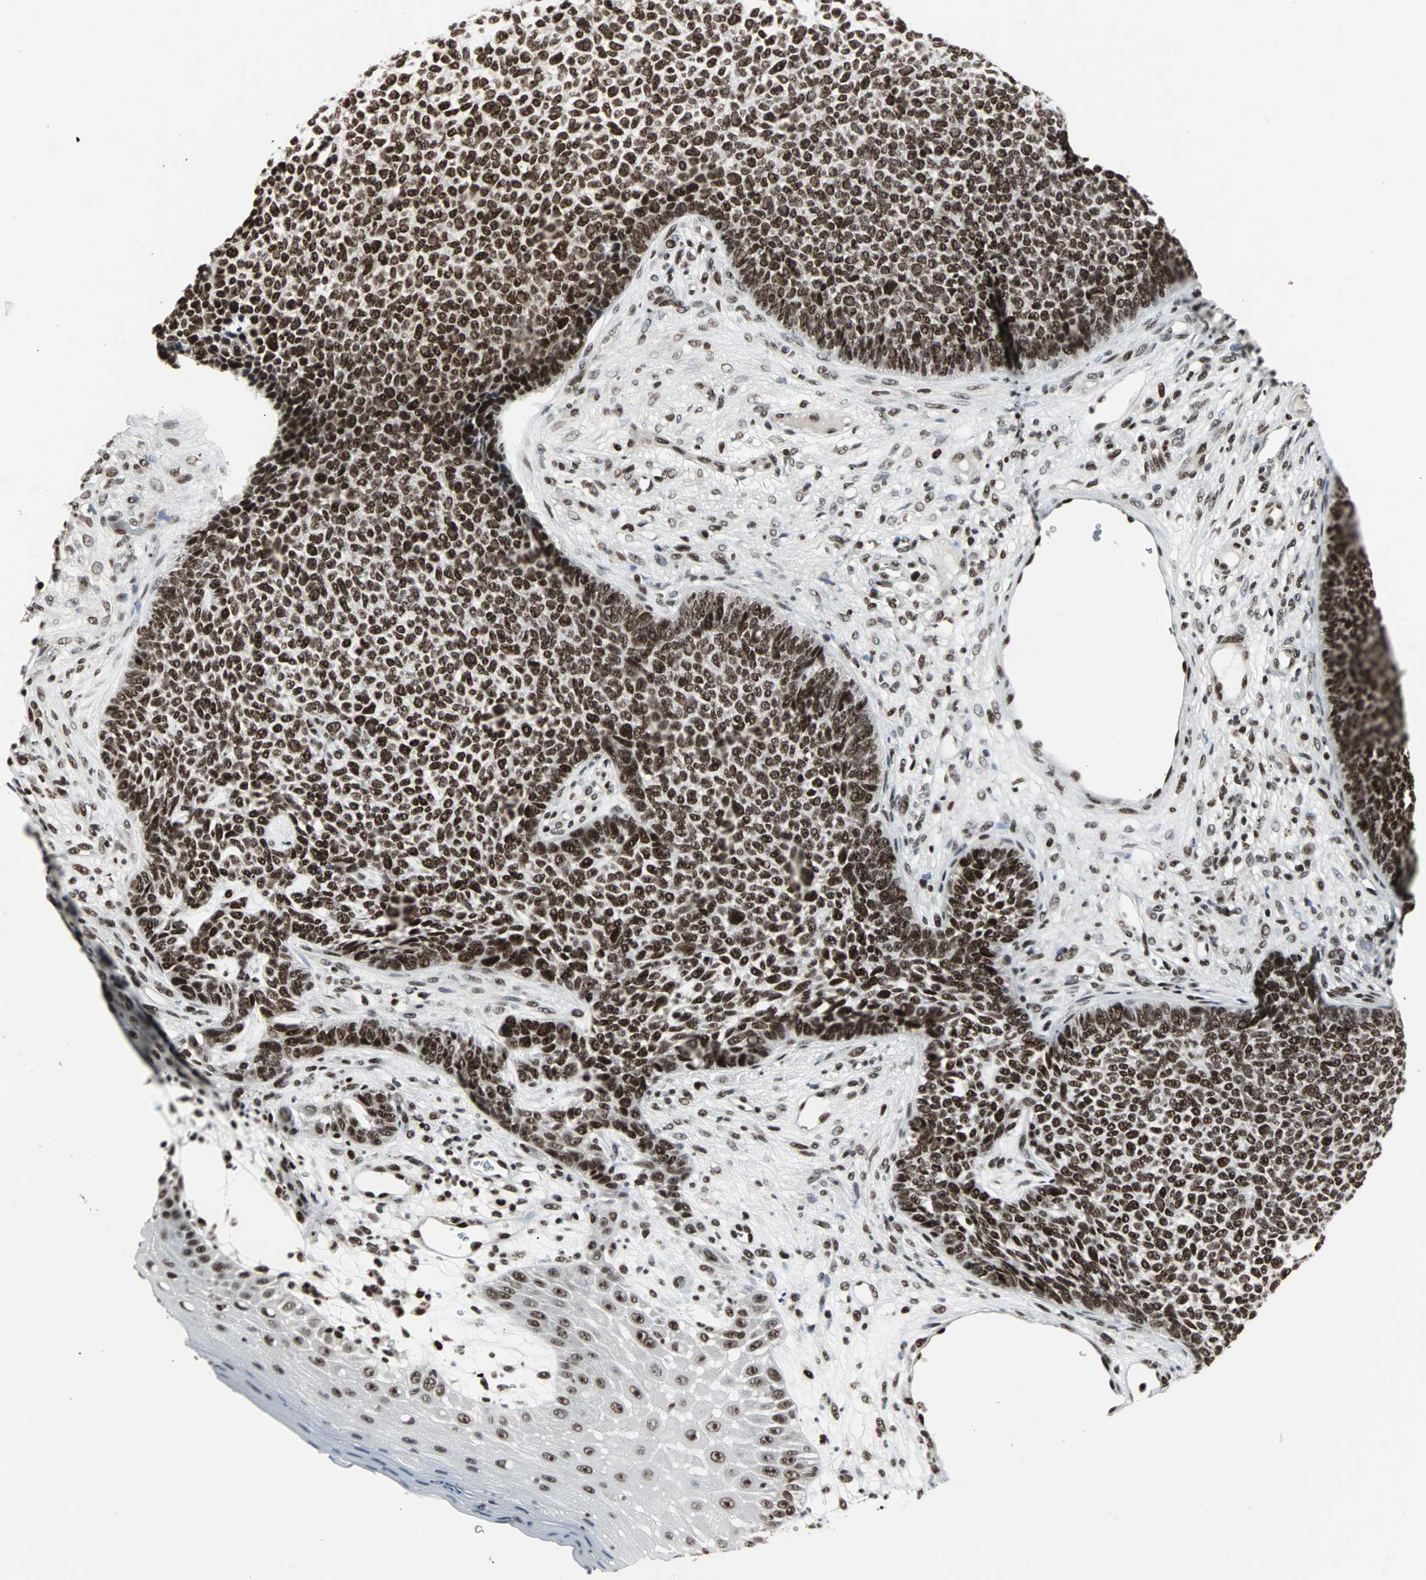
{"staining": {"intensity": "strong", "quantity": ">75%", "location": "nuclear"}, "tissue": "skin cancer", "cell_type": "Tumor cells", "image_type": "cancer", "snomed": [{"axis": "morphology", "description": "Basal cell carcinoma"}, {"axis": "topography", "description": "Skin"}], "caption": "Brown immunohistochemical staining in skin cancer displays strong nuclear staining in about >75% of tumor cells.", "gene": "PNKP", "patient": {"sex": "female", "age": 84}}